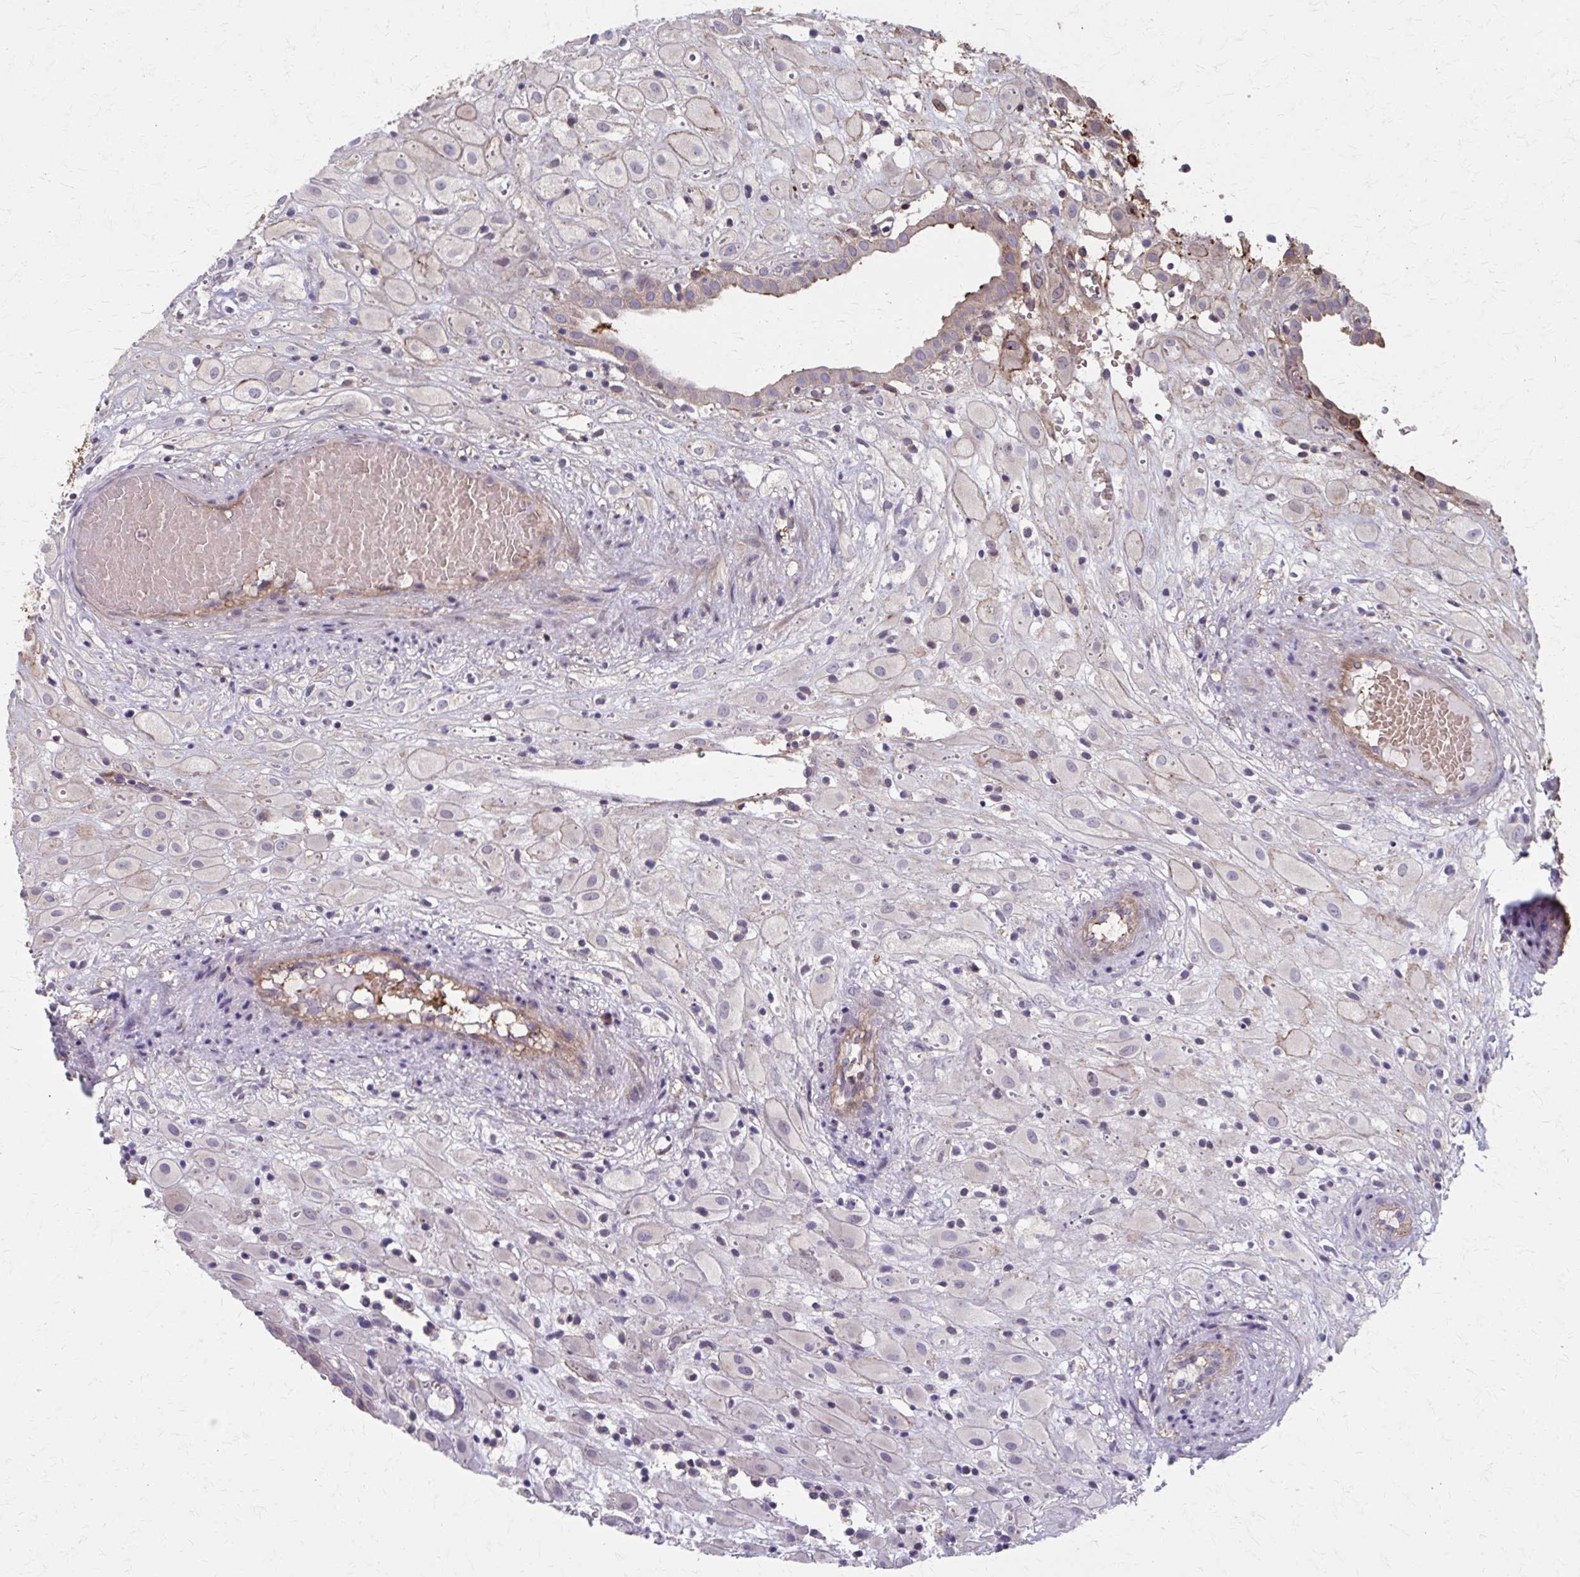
{"staining": {"intensity": "weak", "quantity": "<25%", "location": "cytoplasmic/membranous"}, "tissue": "placenta", "cell_type": "Decidual cells", "image_type": "normal", "snomed": [{"axis": "morphology", "description": "Normal tissue, NOS"}, {"axis": "topography", "description": "Placenta"}], "caption": "This is a histopathology image of immunohistochemistry (IHC) staining of benign placenta, which shows no positivity in decidual cells.", "gene": "MMP14", "patient": {"sex": "female", "age": 24}}